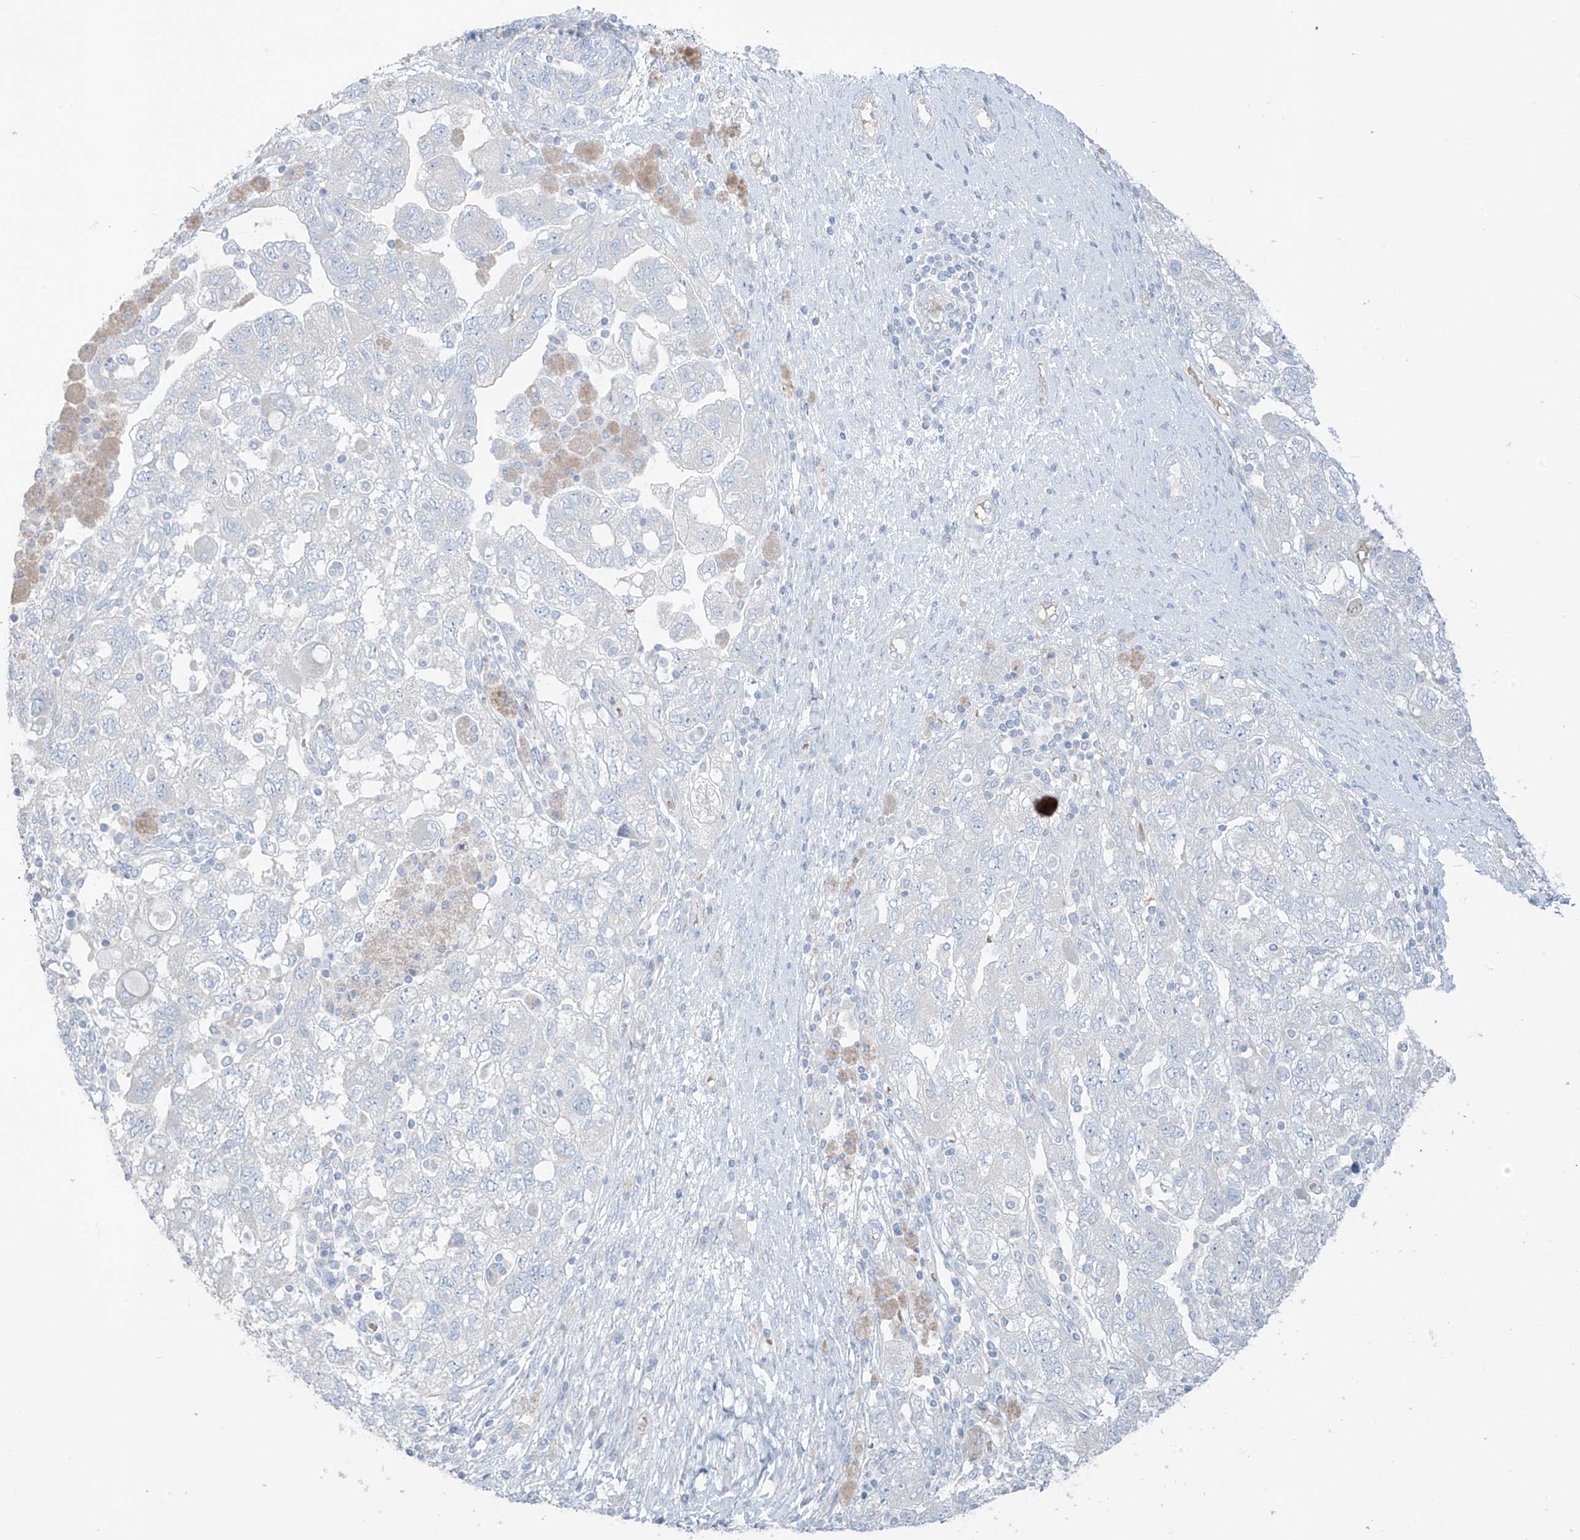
{"staining": {"intensity": "negative", "quantity": "none", "location": "none"}, "tissue": "ovarian cancer", "cell_type": "Tumor cells", "image_type": "cancer", "snomed": [{"axis": "morphology", "description": "Carcinoma, NOS"}, {"axis": "morphology", "description": "Cystadenocarcinoma, serous, NOS"}, {"axis": "topography", "description": "Ovary"}], "caption": "Tumor cells are negative for protein expression in human ovarian cancer.", "gene": "ASPRV1", "patient": {"sex": "female", "age": 69}}